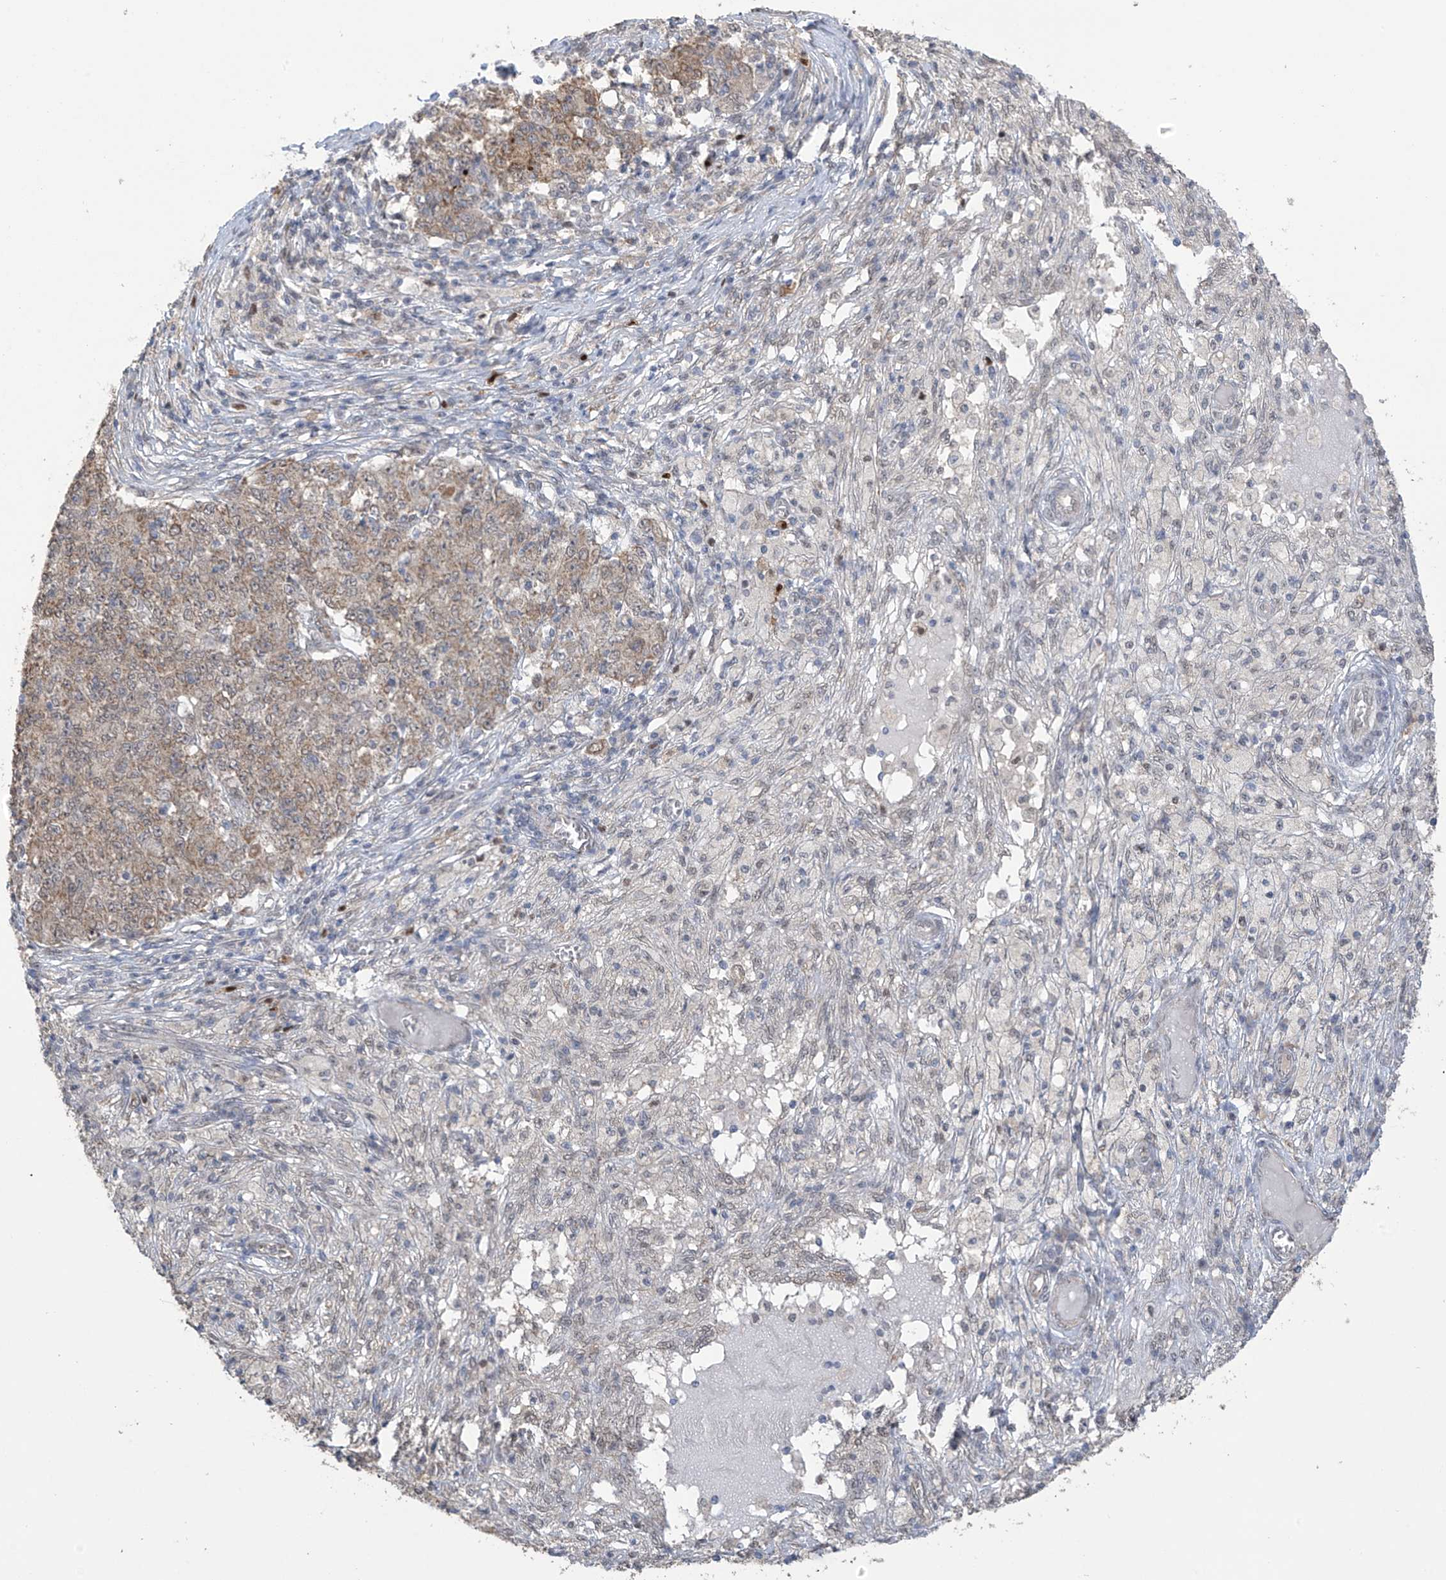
{"staining": {"intensity": "moderate", "quantity": ">75%", "location": "cytoplasmic/membranous,nuclear"}, "tissue": "ovarian cancer", "cell_type": "Tumor cells", "image_type": "cancer", "snomed": [{"axis": "morphology", "description": "Carcinoma, endometroid"}, {"axis": "topography", "description": "Ovary"}], "caption": "Ovarian cancer stained with DAB immunohistochemistry (IHC) shows medium levels of moderate cytoplasmic/membranous and nuclear expression in approximately >75% of tumor cells.", "gene": "KIAA1522", "patient": {"sex": "female", "age": 42}}